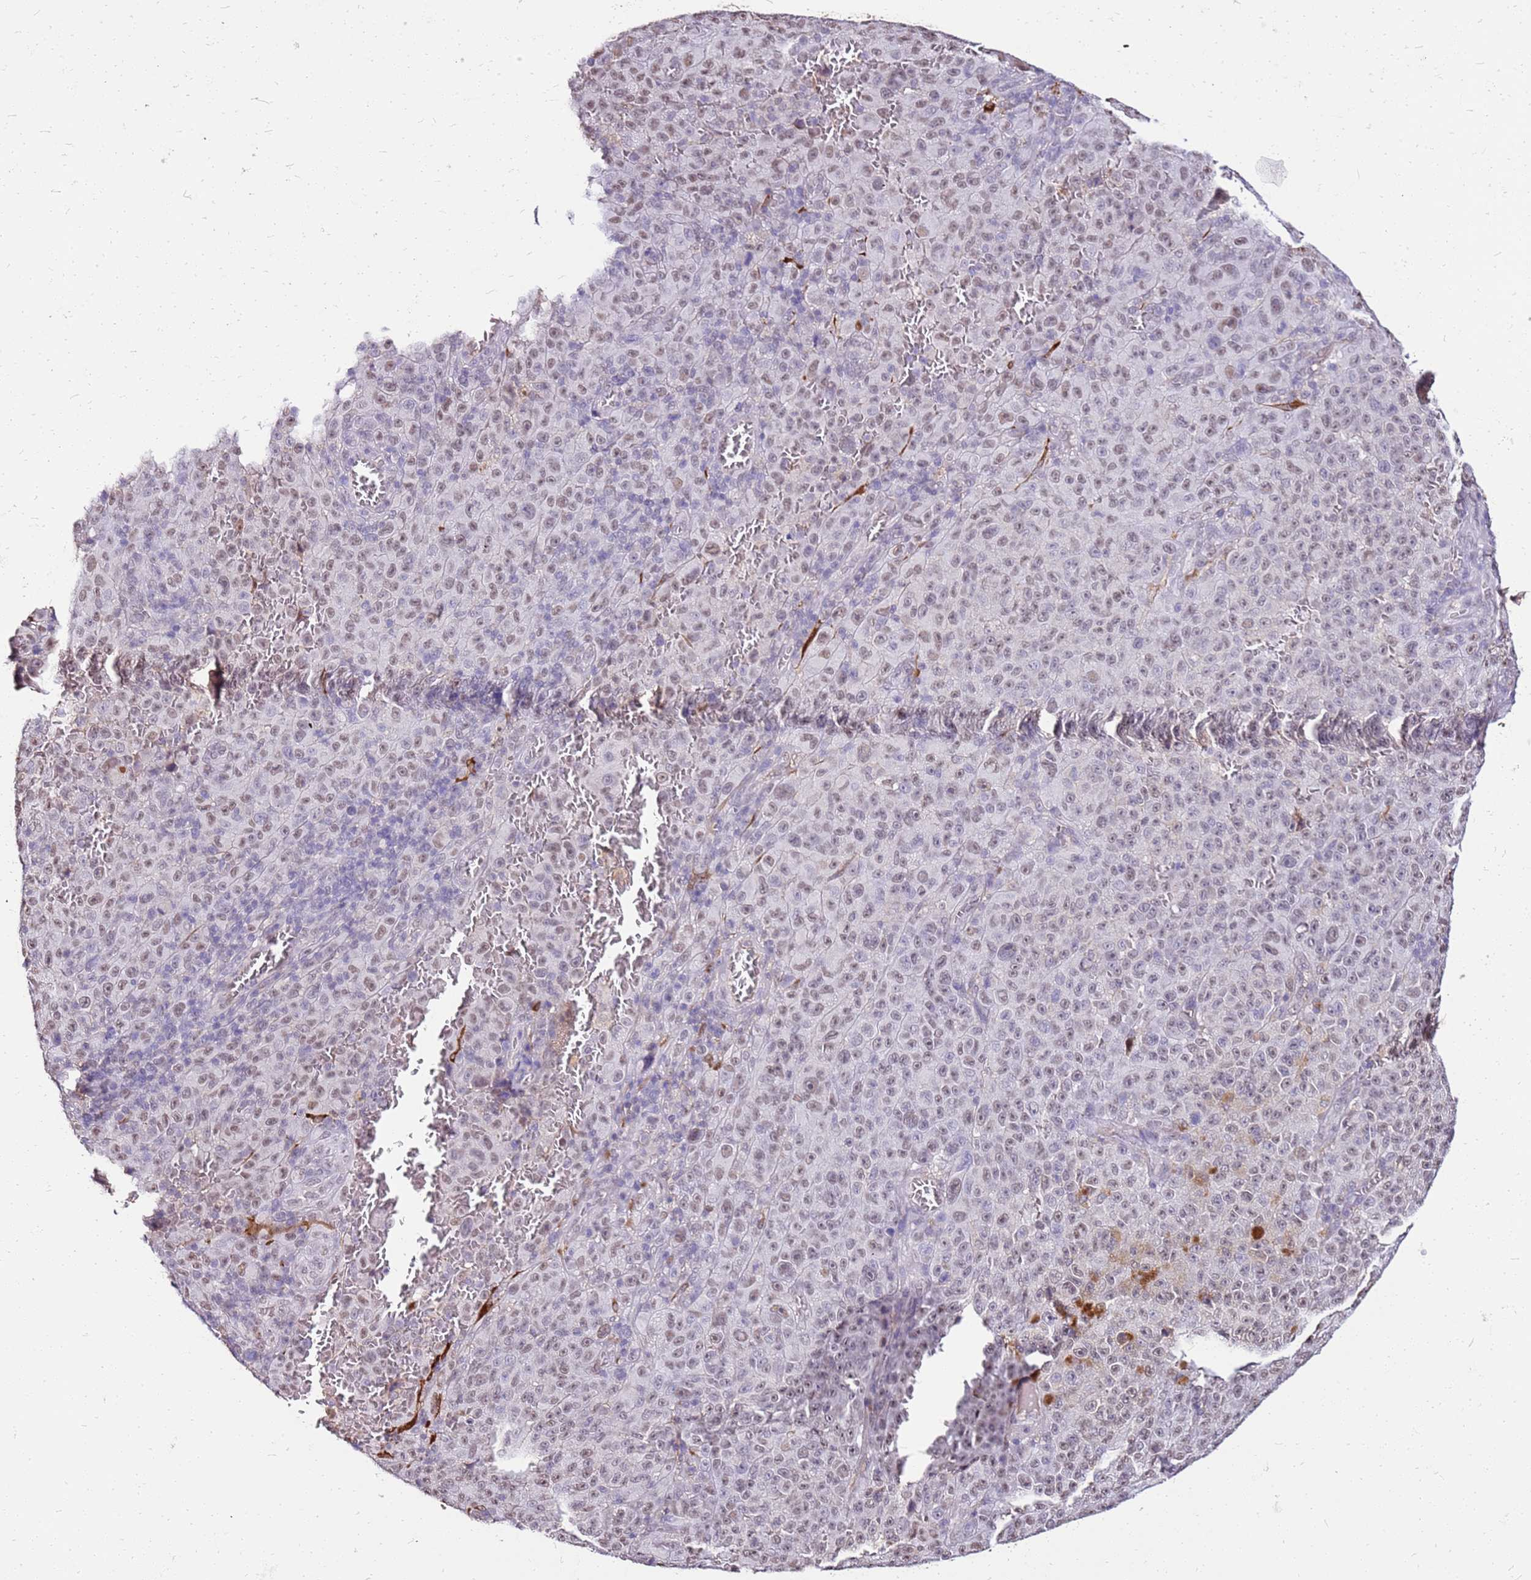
{"staining": {"intensity": "moderate", "quantity": "25%-75%", "location": "nuclear"}, "tissue": "melanoma", "cell_type": "Tumor cells", "image_type": "cancer", "snomed": [{"axis": "morphology", "description": "Malignant melanoma, NOS"}, {"axis": "topography", "description": "Skin"}], "caption": "An IHC photomicrograph of neoplastic tissue is shown. Protein staining in brown labels moderate nuclear positivity in malignant melanoma within tumor cells. Ihc stains the protein of interest in brown and the nuclei are stained blue.", "gene": "ALDH1A3", "patient": {"sex": "female", "age": 82}}